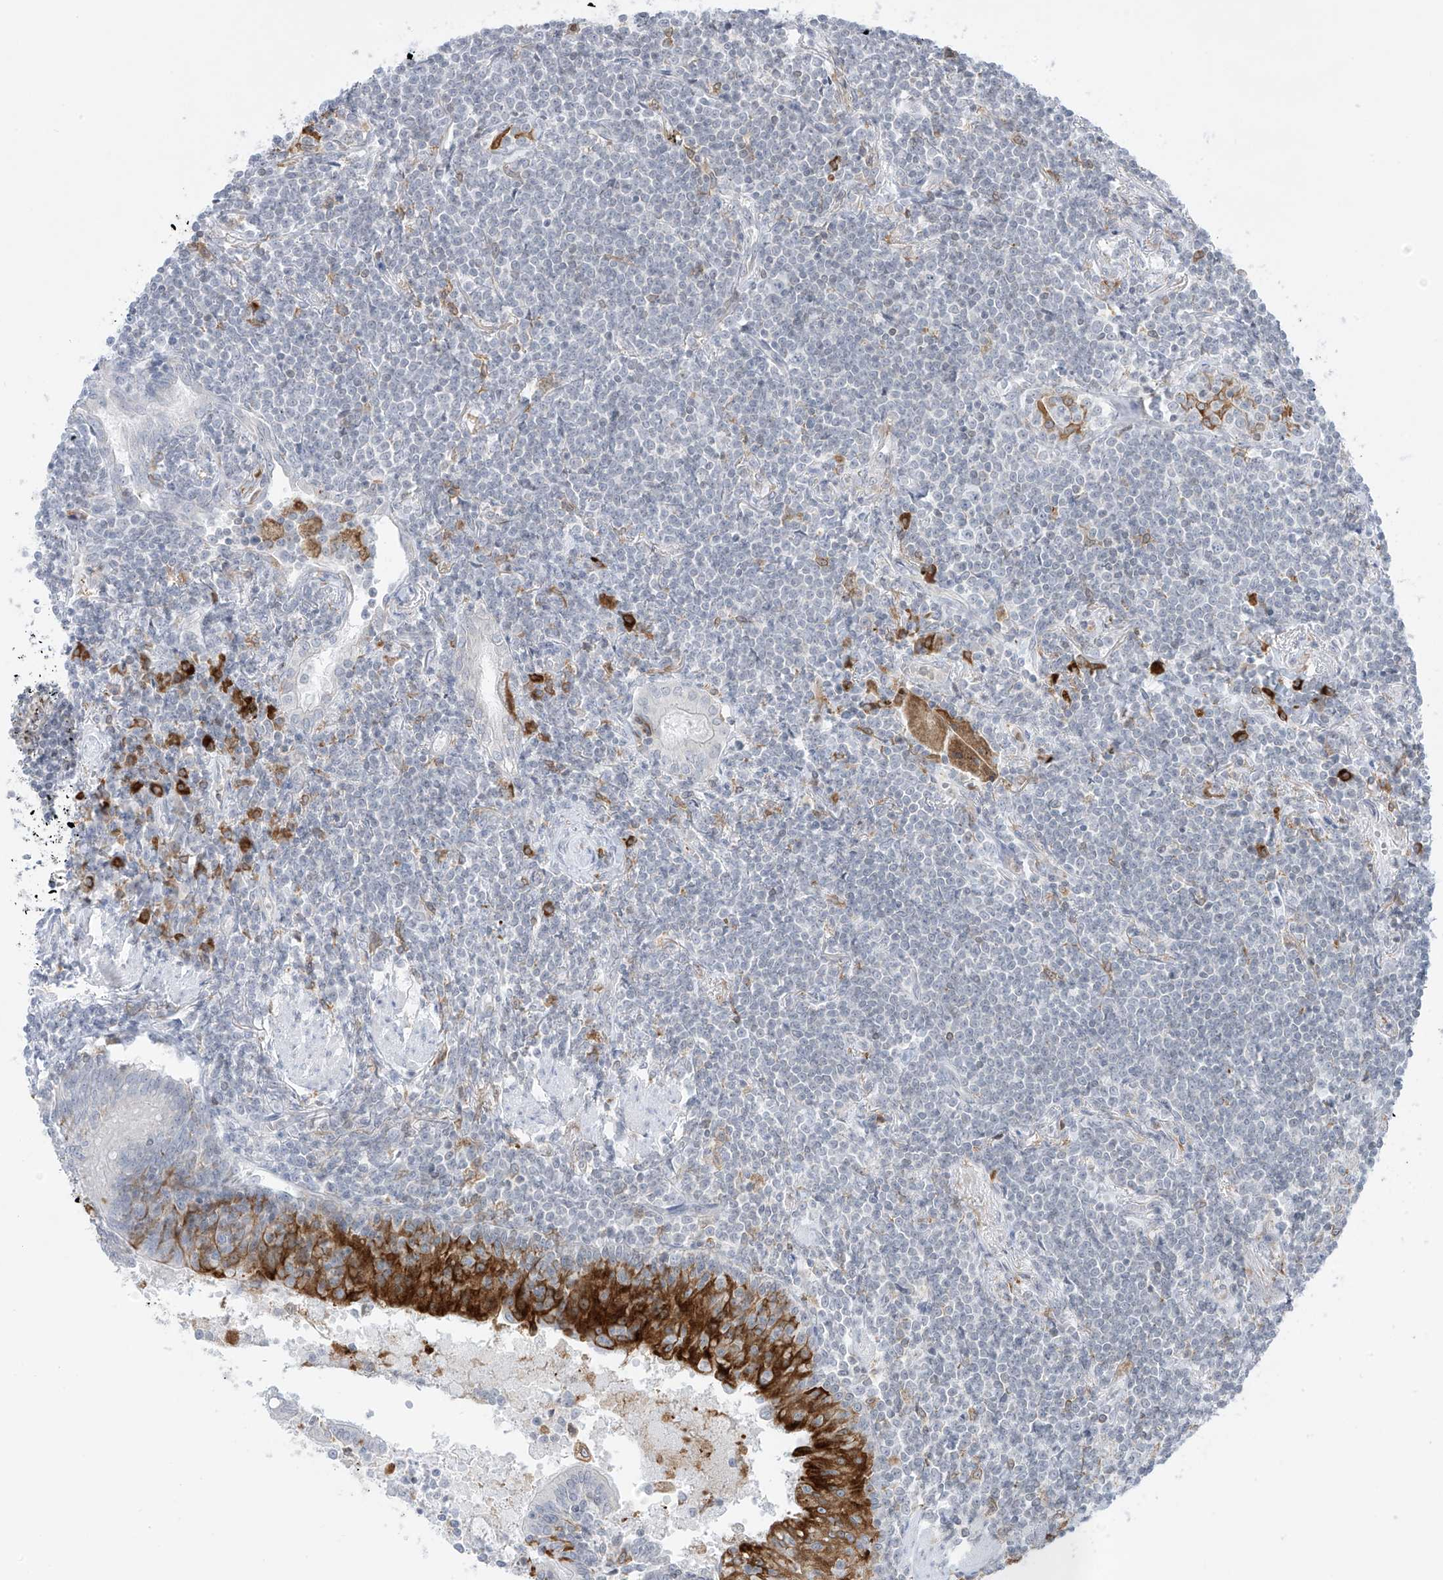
{"staining": {"intensity": "negative", "quantity": "none", "location": "none"}, "tissue": "lymphoma", "cell_type": "Tumor cells", "image_type": "cancer", "snomed": [{"axis": "morphology", "description": "Malignant lymphoma, non-Hodgkin's type, Low grade"}, {"axis": "topography", "description": "Lung"}], "caption": "IHC of human lymphoma exhibits no expression in tumor cells.", "gene": "TBXAS1", "patient": {"sex": "female", "age": 71}}